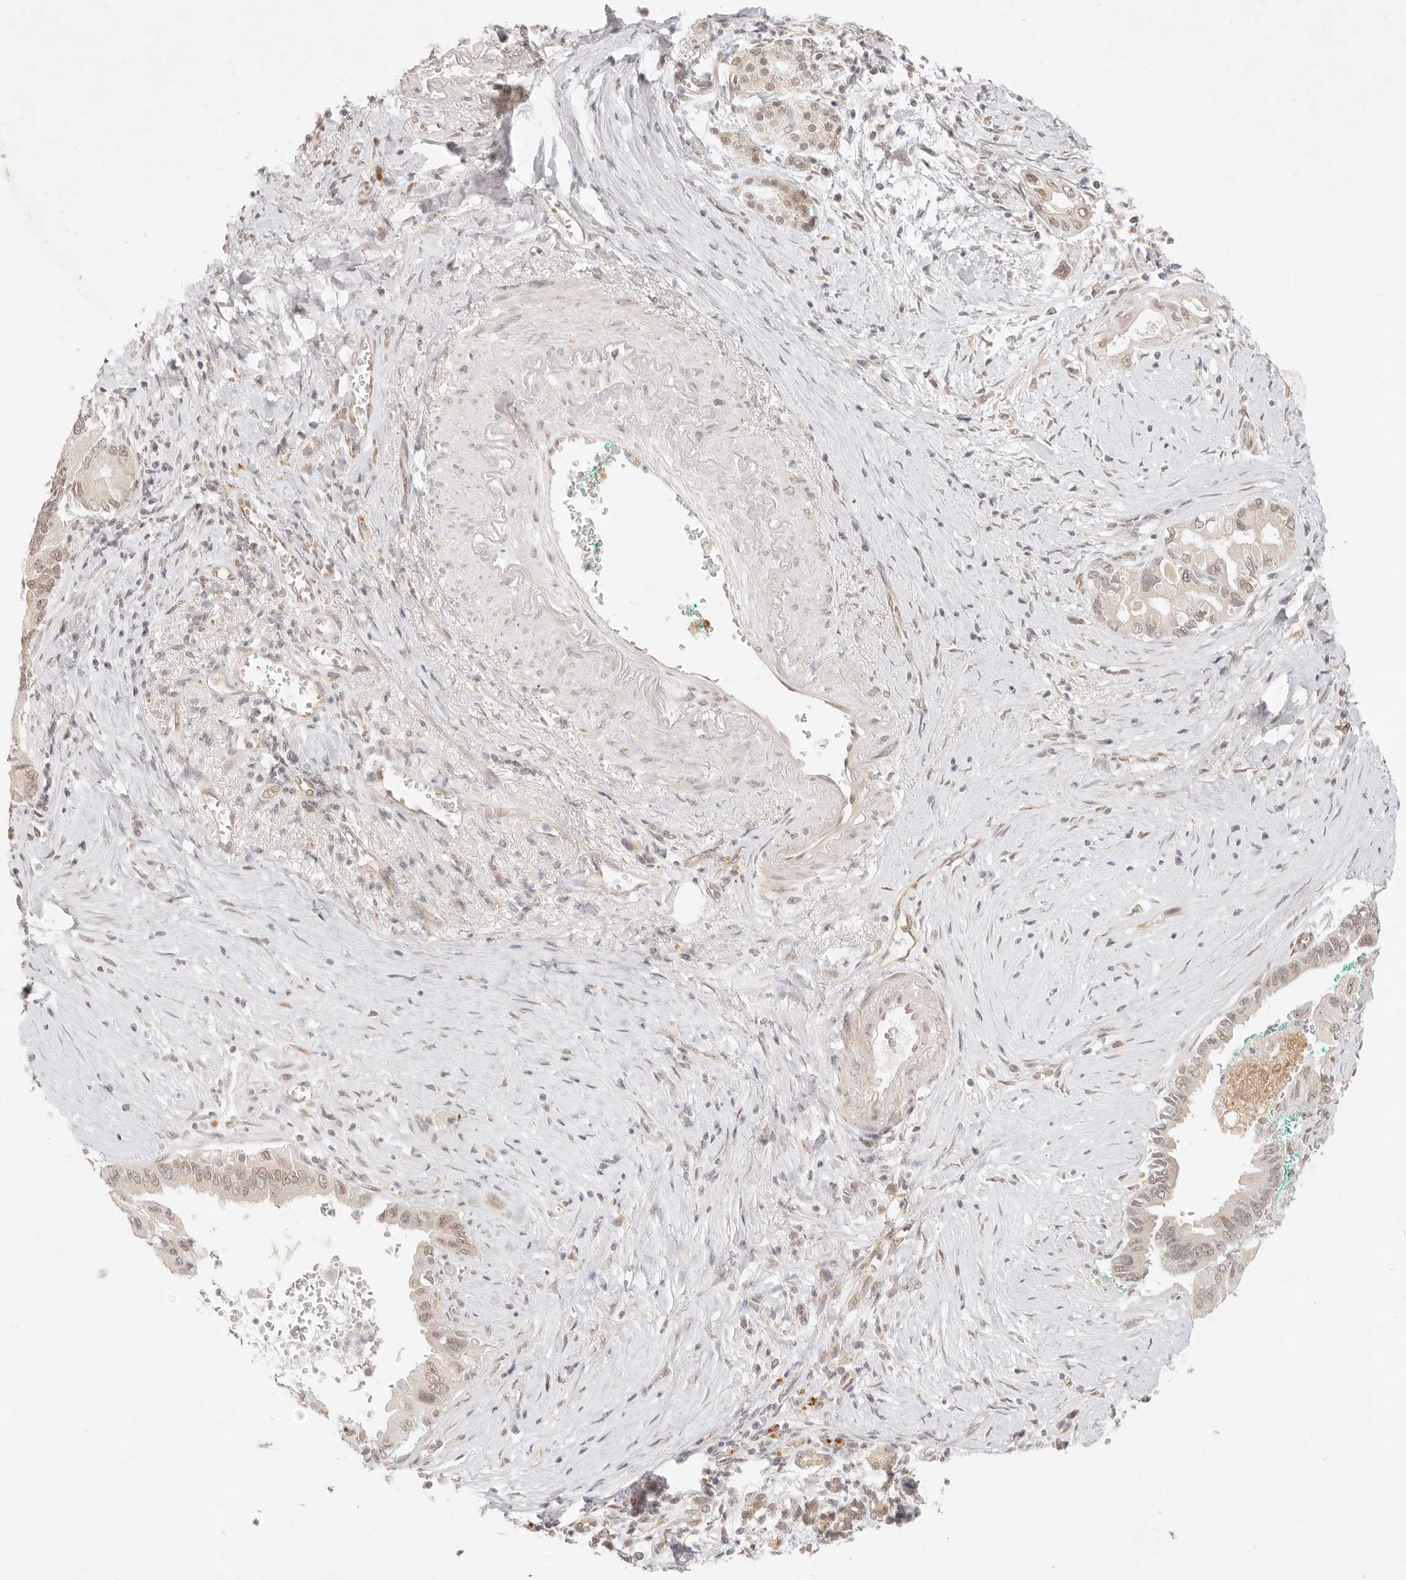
{"staining": {"intensity": "weak", "quantity": "25%-75%", "location": "nuclear"}, "tissue": "pancreatic cancer", "cell_type": "Tumor cells", "image_type": "cancer", "snomed": [{"axis": "morphology", "description": "Adenocarcinoma, NOS"}, {"axis": "topography", "description": "Pancreas"}], "caption": "Adenocarcinoma (pancreatic) stained for a protein exhibits weak nuclear positivity in tumor cells. The staining was performed using DAB to visualize the protein expression in brown, while the nuclei were stained in blue with hematoxylin (Magnification: 20x).", "gene": "GPR156", "patient": {"sex": "male", "age": 78}}